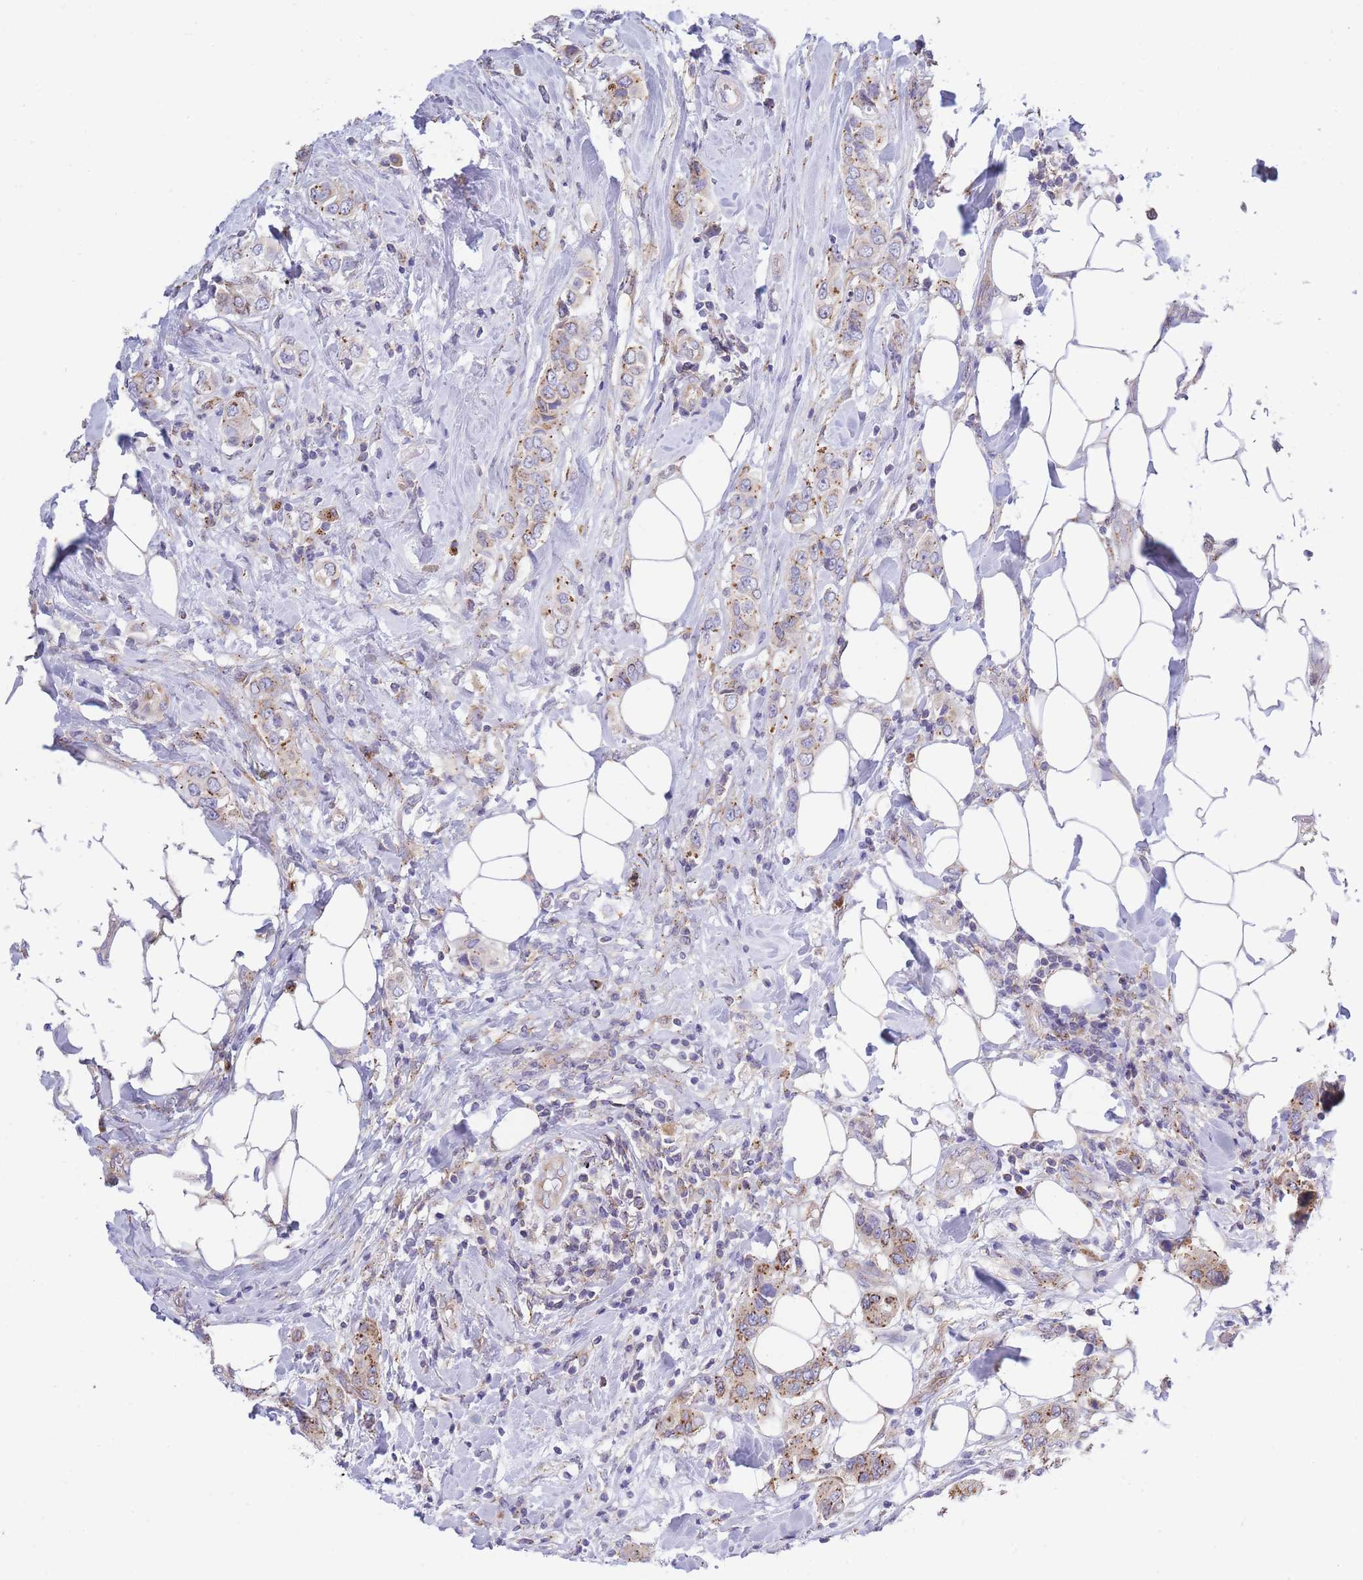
{"staining": {"intensity": "moderate", "quantity": ">75%", "location": "cytoplasmic/membranous"}, "tissue": "breast cancer", "cell_type": "Tumor cells", "image_type": "cancer", "snomed": [{"axis": "morphology", "description": "Lobular carcinoma"}, {"axis": "topography", "description": "Breast"}], "caption": "This is a histology image of immunohistochemistry (IHC) staining of breast lobular carcinoma, which shows moderate positivity in the cytoplasmic/membranous of tumor cells.", "gene": "COPG2", "patient": {"sex": "female", "age": 51}}